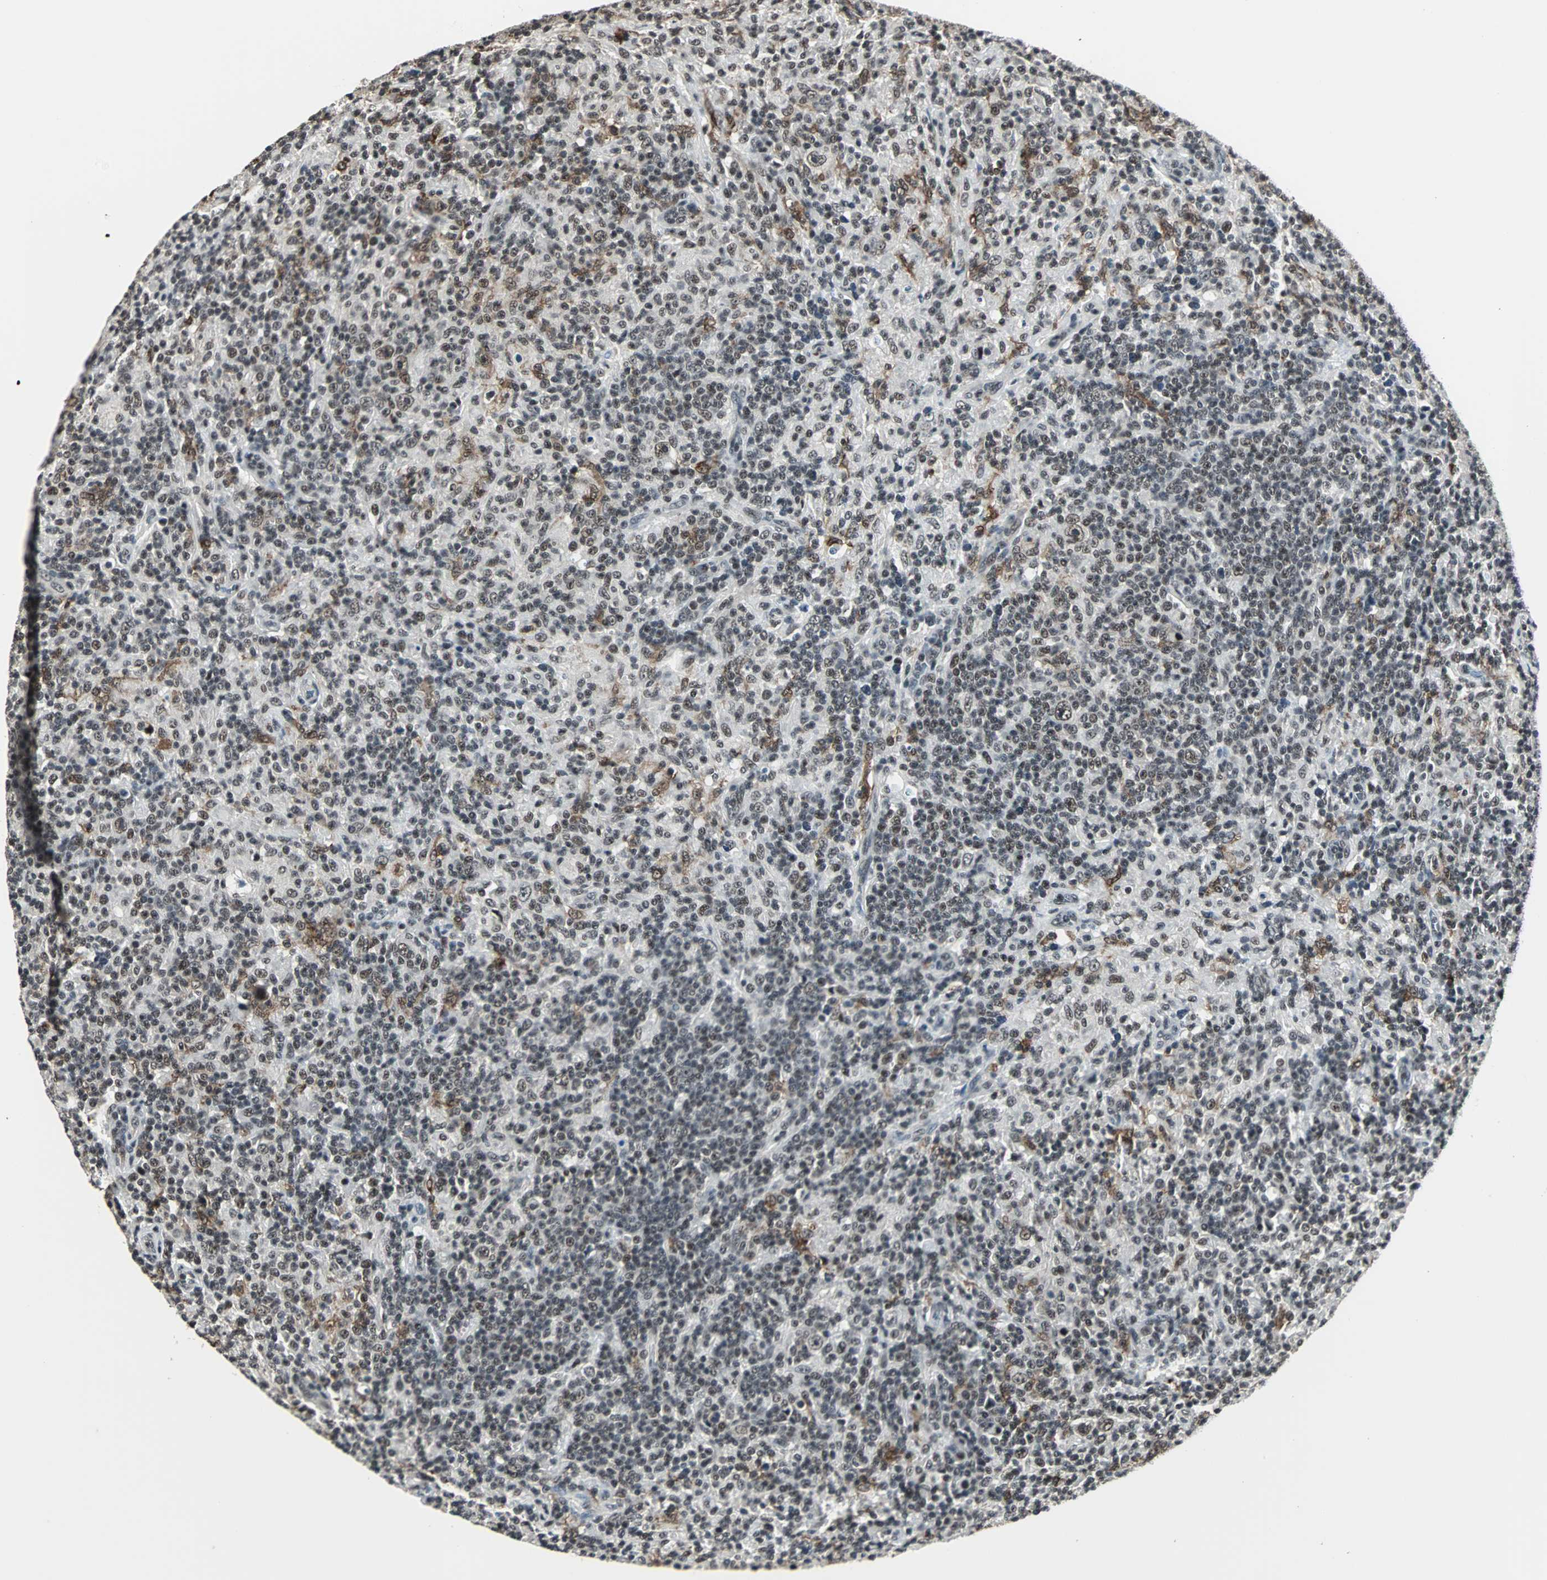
{"staining": {"intensity": "moderate", "quantity": ">75%", "location": "nuclear"}, "tissue": "lymphoma", "cell_type": "Tumor cells", "image_type": "cancer", "snomed": [{"axis": "morphology", "description": "Hodgkin's disease, NOS"}, {"axis": "topography", "description": "Lymph node"}], "caption": "DAB (3,3'-diaminobenzidine) immunohistochemical staining of Hodgkin's disease shows moderate nuclear protein staining in approximately >75% of tumor cells. Ihc stains the protein in brown and the nuclei are stained blue.", "gene": "MKX", "patient": {"sex": "male", "age": 70}}